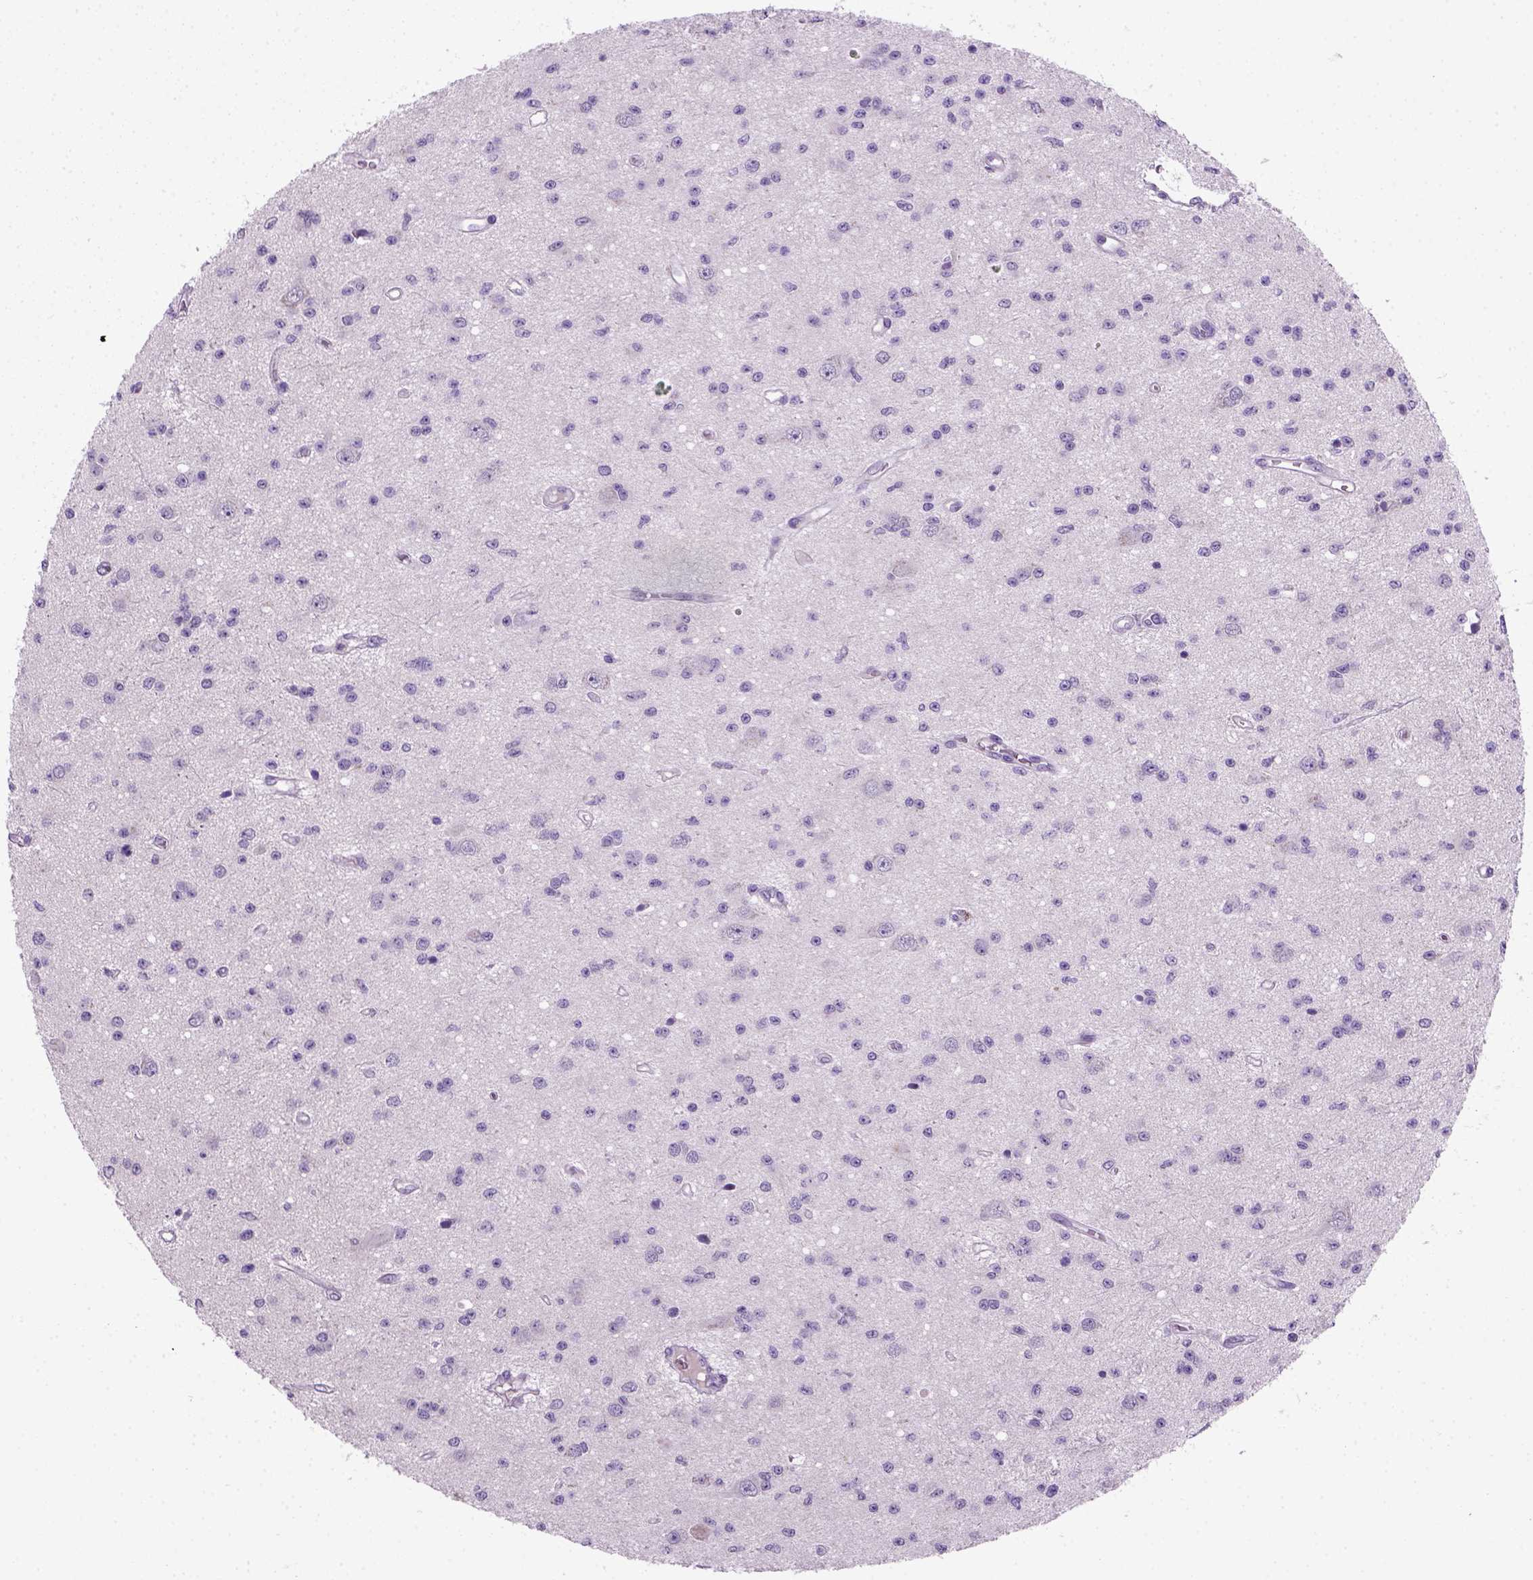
{"staining": {"intensity": "negative", "quantity": "none", "location": "none"}, "tissue": "glioma", "cell_type": "Tumor cells", "image_type": "cancer", "snomed": [{"axis": "morphology", "description": "Glioma, malignant, Low grade"}, {"axis": "topography", "description": "Brain"}], "caption": "Immunohistochemistry (IHC) image of neoplastic tissue: human glioma stained with DAB (3,3'-diaminobenzidine) demonstrates no significant protein positivity in tumor cells.", "gene": "CDH1", "patient": {"sex": "female", "age": 45}}